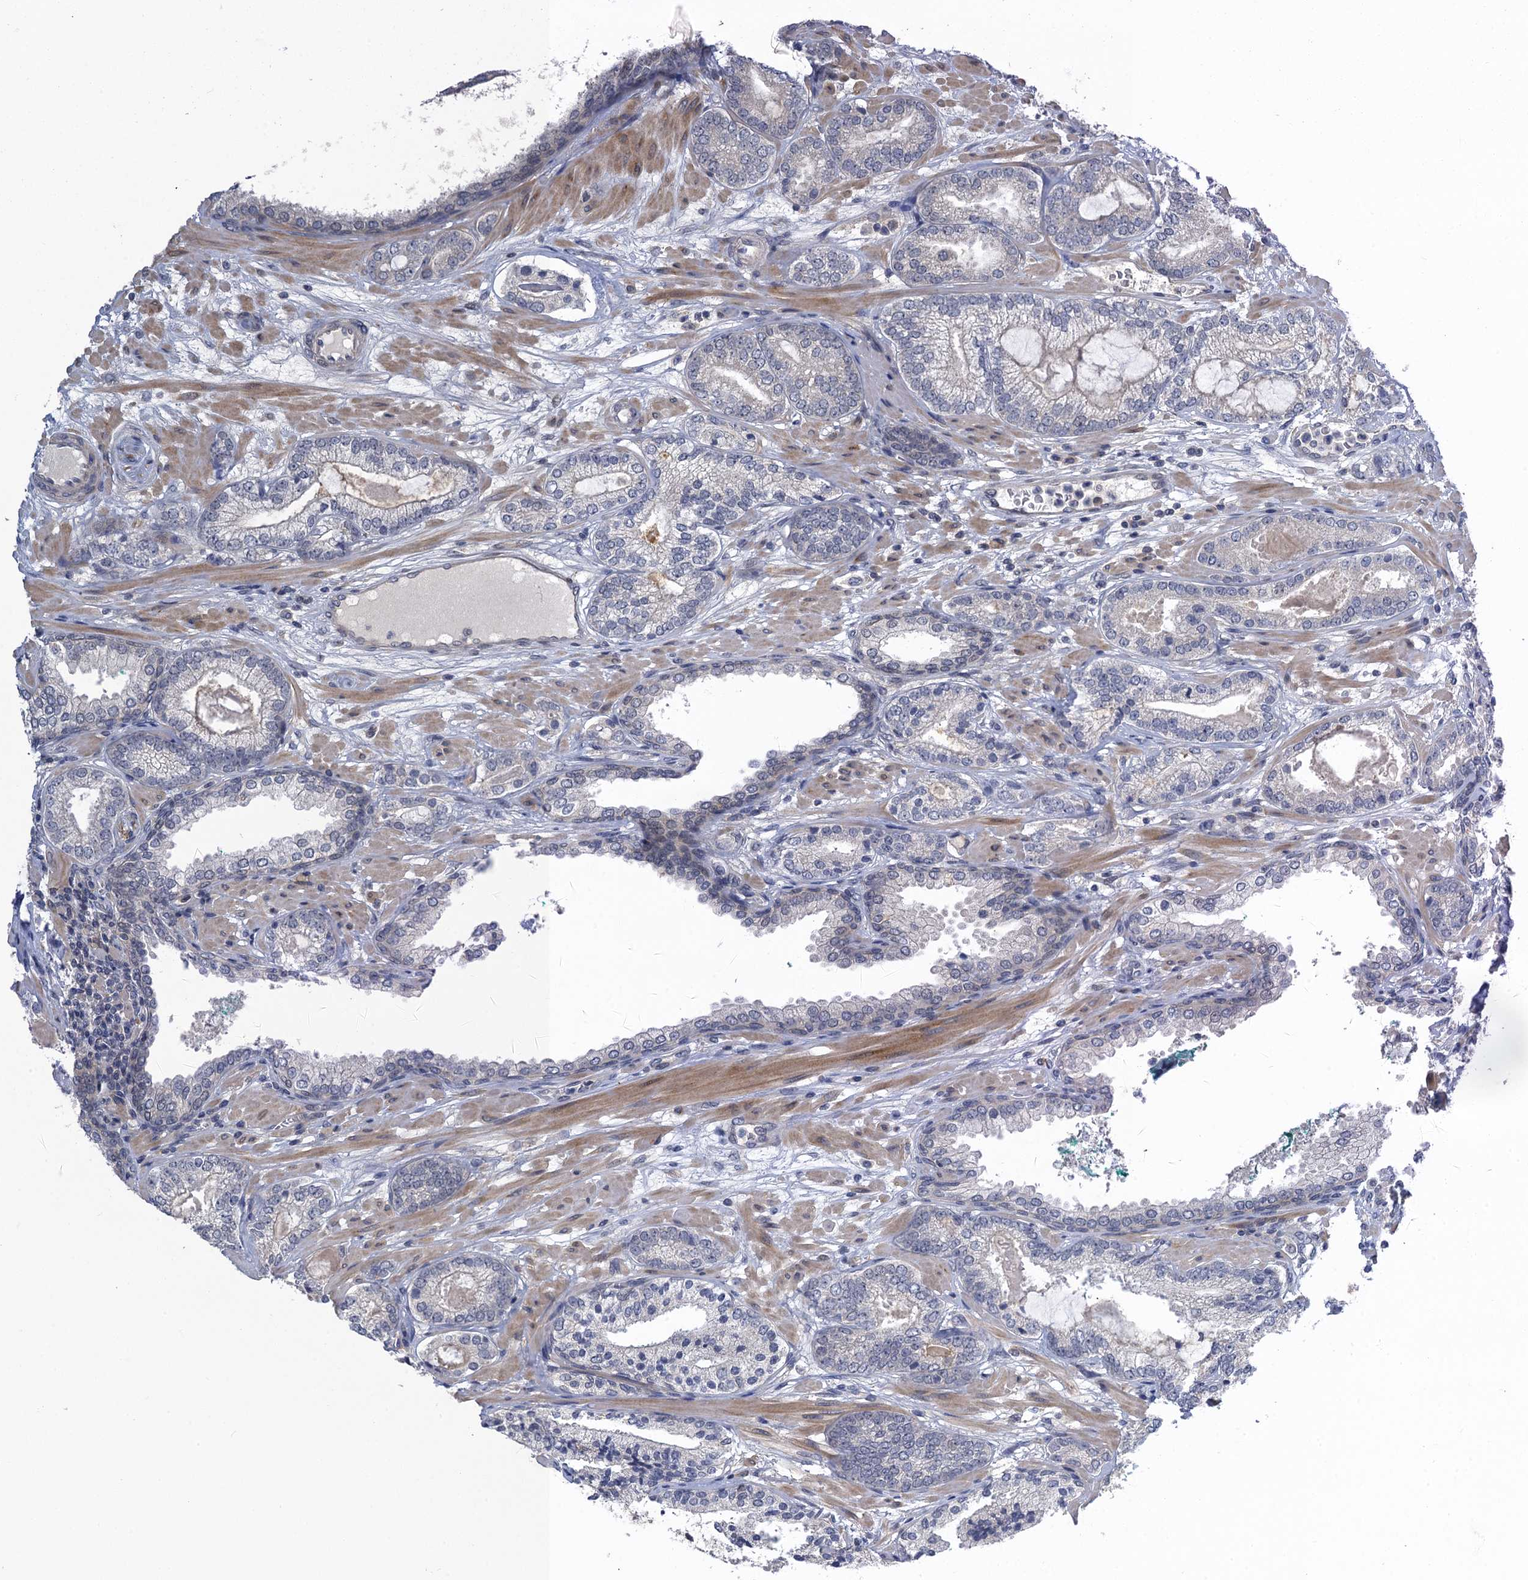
{"staining": {"intensity": "negative", "quantity": "none", "location": "none"}, "tissue": "prostate cancer", "cell_type": "Tumor cells", "image_type": "cancer", "snomed": [{"axis": "morphology", "description": "Adenocarcinoma, High grade"}, {"axis": "topography", "description": "Prostate"}], "caption": "Immunohistochemistry (IHC) micrograph of adenocarcinoma (high-grade) (prostate) stained for a protein (brown), which shows no positivity in tumor cells.", "gene": "MRFAP1", "patient": {"sex": "male", "age": 60}}